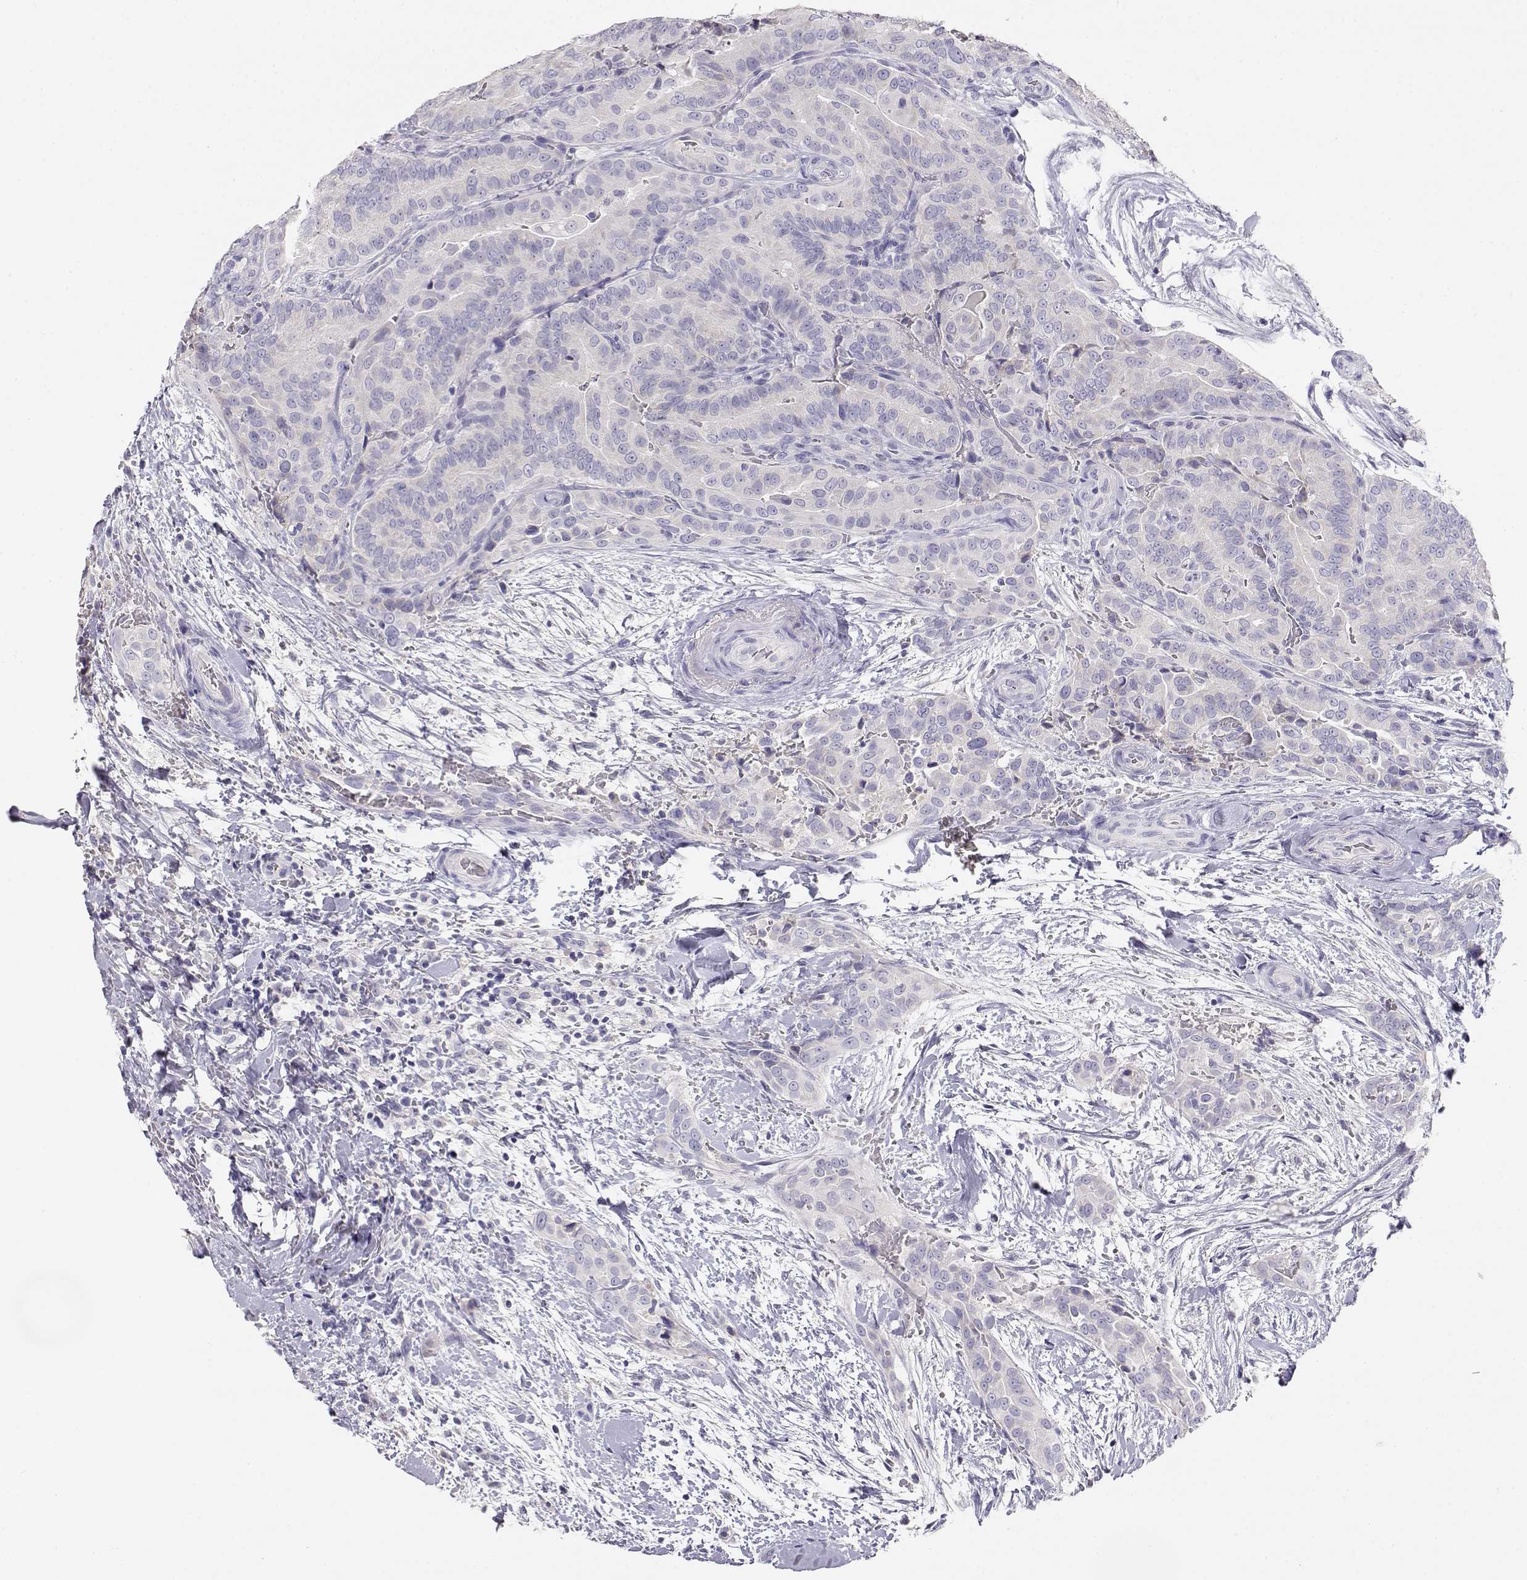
{"staining": {"intensity": "negative", "quantity": "none", "location": "none"}, "tissue": "thyroid cancer", "cell_type": "Tumor cells", "image_type": "cancer", "snomed": [{"axis": "morphology", "description": "Papillary adenocarcinoma, NOS"}, {"axis": "topography", "description": "Thyroid gland"}], "caption": "Tumor cells show no significant protein expression in thyroid cancer (papillary adenocarcinoma).", "gene": "GPR174", "patient": {"sex": "male", "age": 61}}